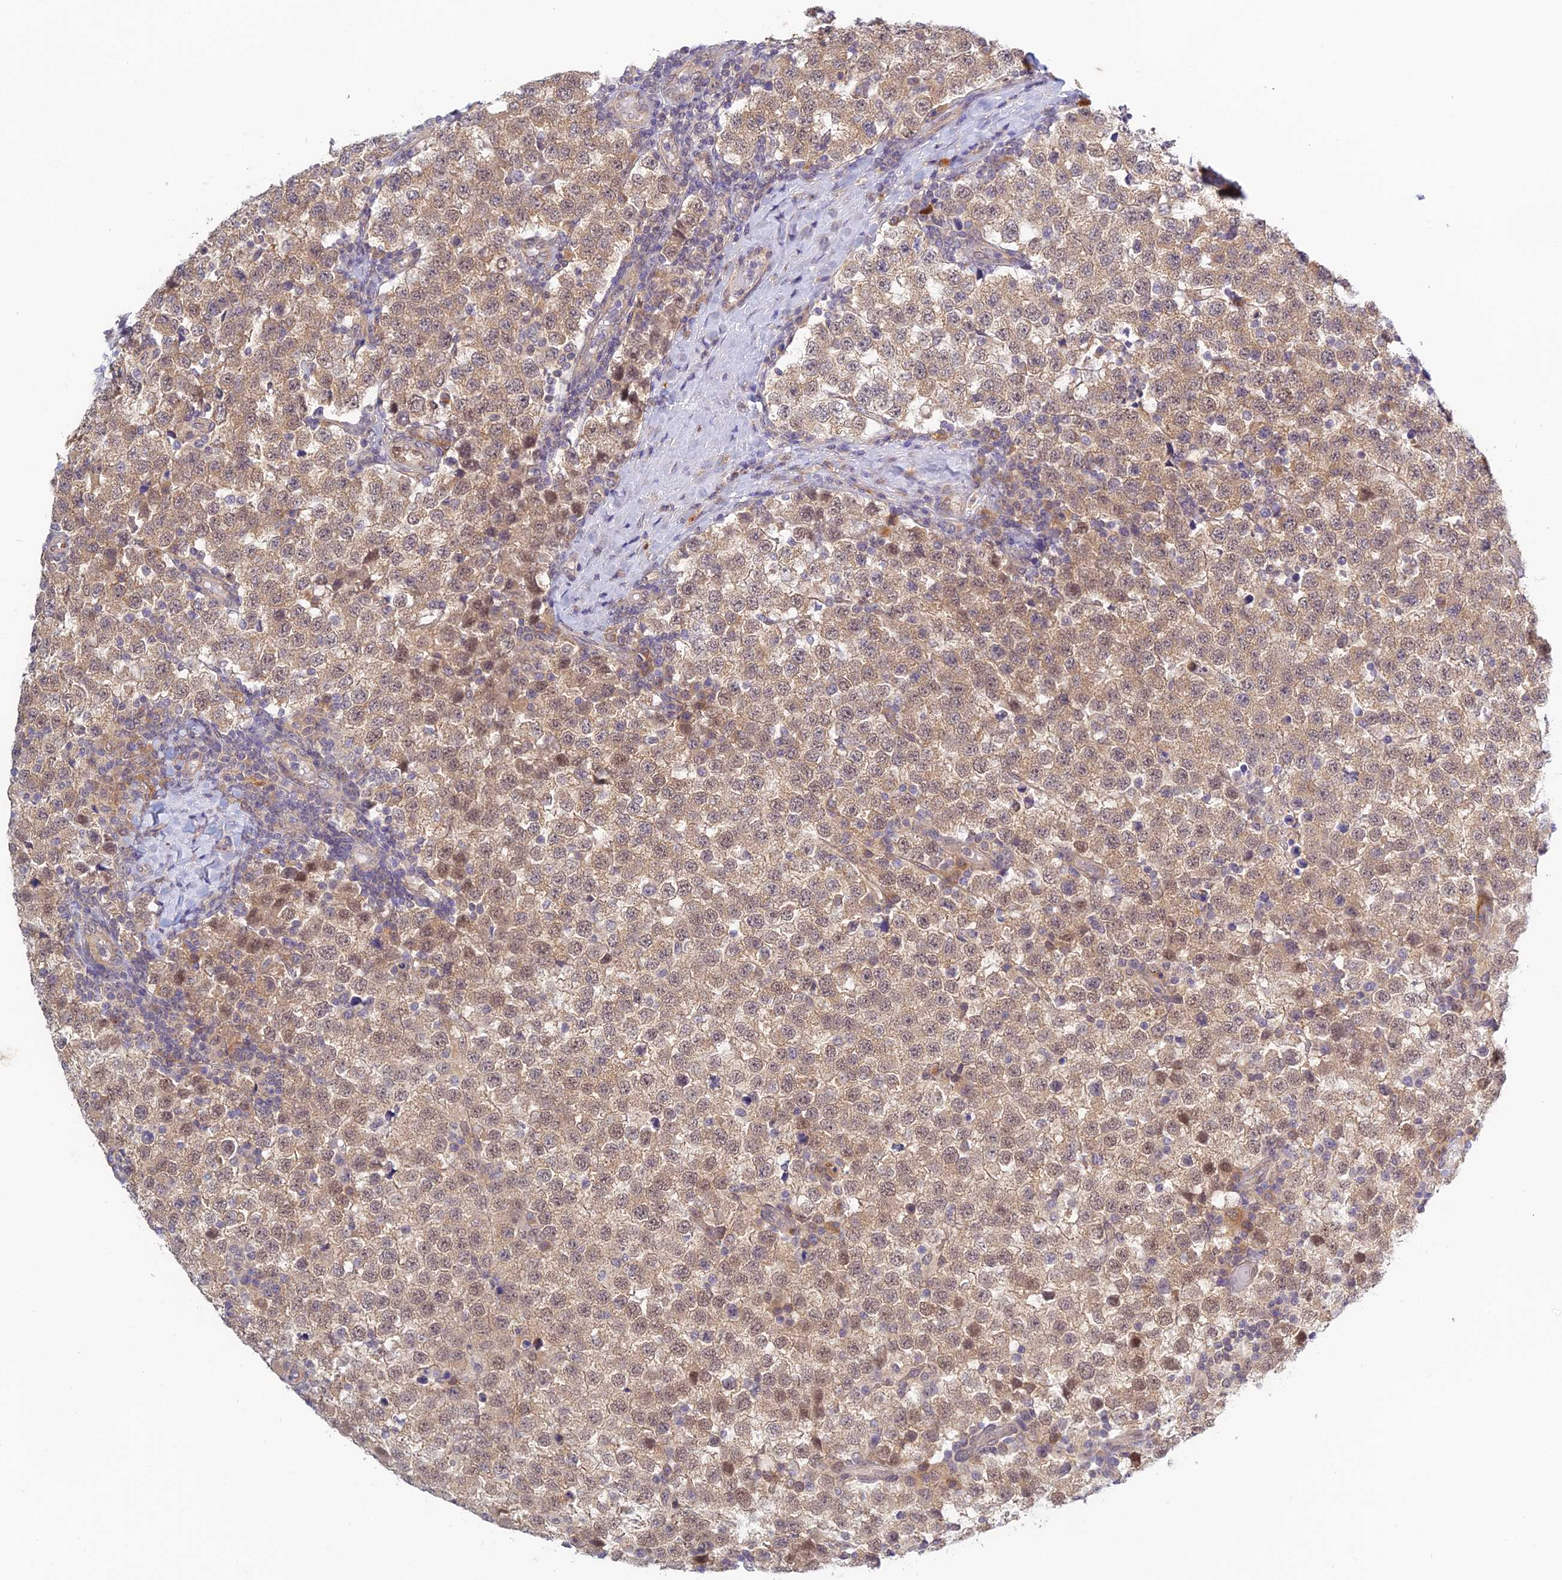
{"staining": {"intensity": "weak", "quantity": ">75%", "location": "cytoplasmic/membranous,nuclear"}, "tissue": "testis cancer", "cell_type": "Tumor cells", "image_type": "cancer", "snomed": [{"axis": "morphology", "description": "Seminoma, NOS"}, {"axis": "topography", "description": "Testis"}], "caption": "The micrograph demonstrates staining of testis seminoma, revealing weak cytoplasmic/membranous and nuclear protein staining (brown color) within tumor cells.", "gene": "SKIC8", "patient": {"sex": "male", "age": 34}}